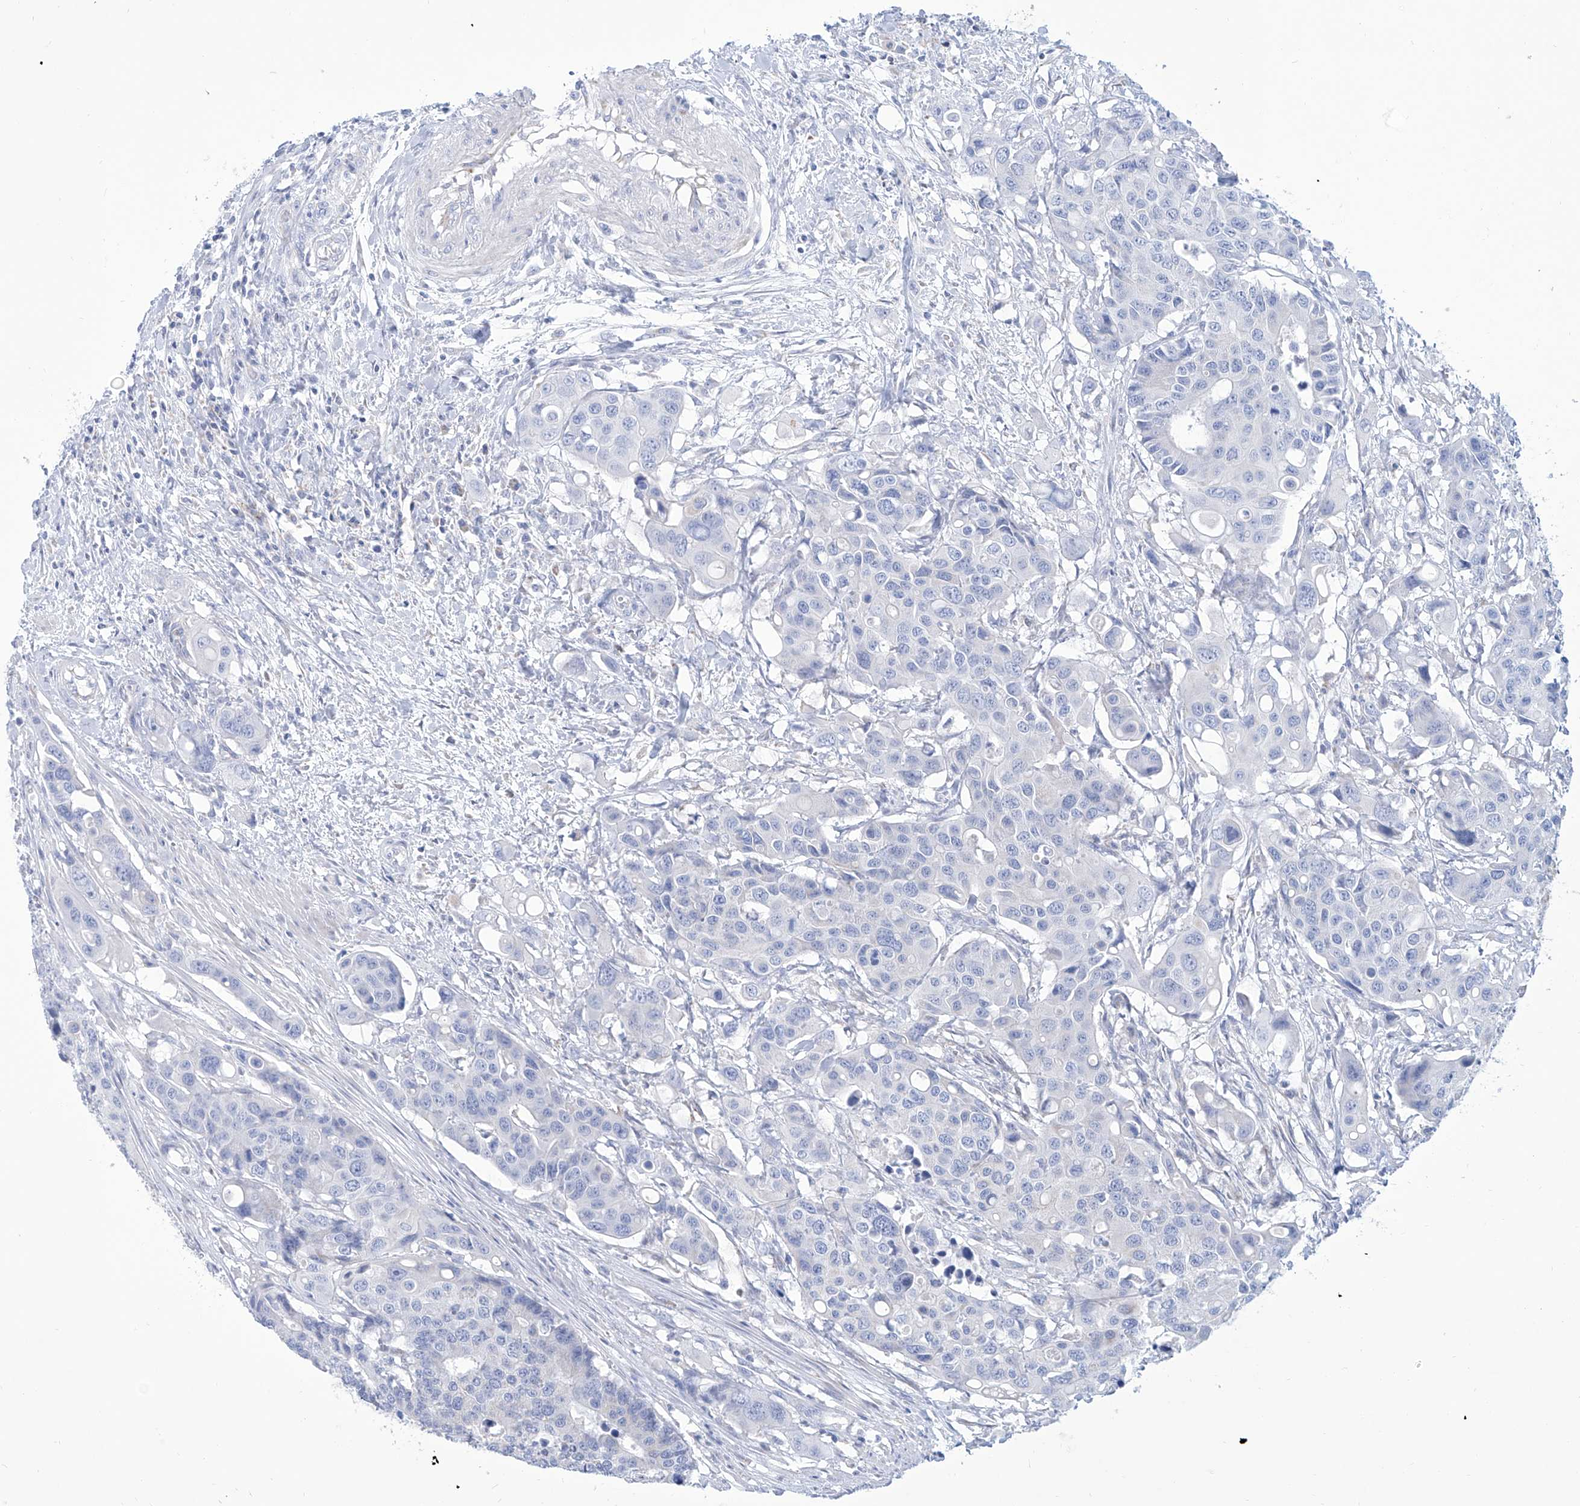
{"staining": {"intensity": "weak", "quantity": "<25%", "location": "cytoplasmic/membranous"}, "tissue": "colorectal cancer", "cell_type": "Tumor cells", "image_type": "cancer", "snomed": [{"axis": "morphology", "description": "Adenocarcinoma, NOS"}, {"axis": "topography", "description": "Colon"}], "caption": "Adenocarcinoma (colorectal) stained for a protein using IHC demonstrates no expression tumor cells.", "gene": "ALDH6A1", "patient": {"sex": "male", "age": 77}}